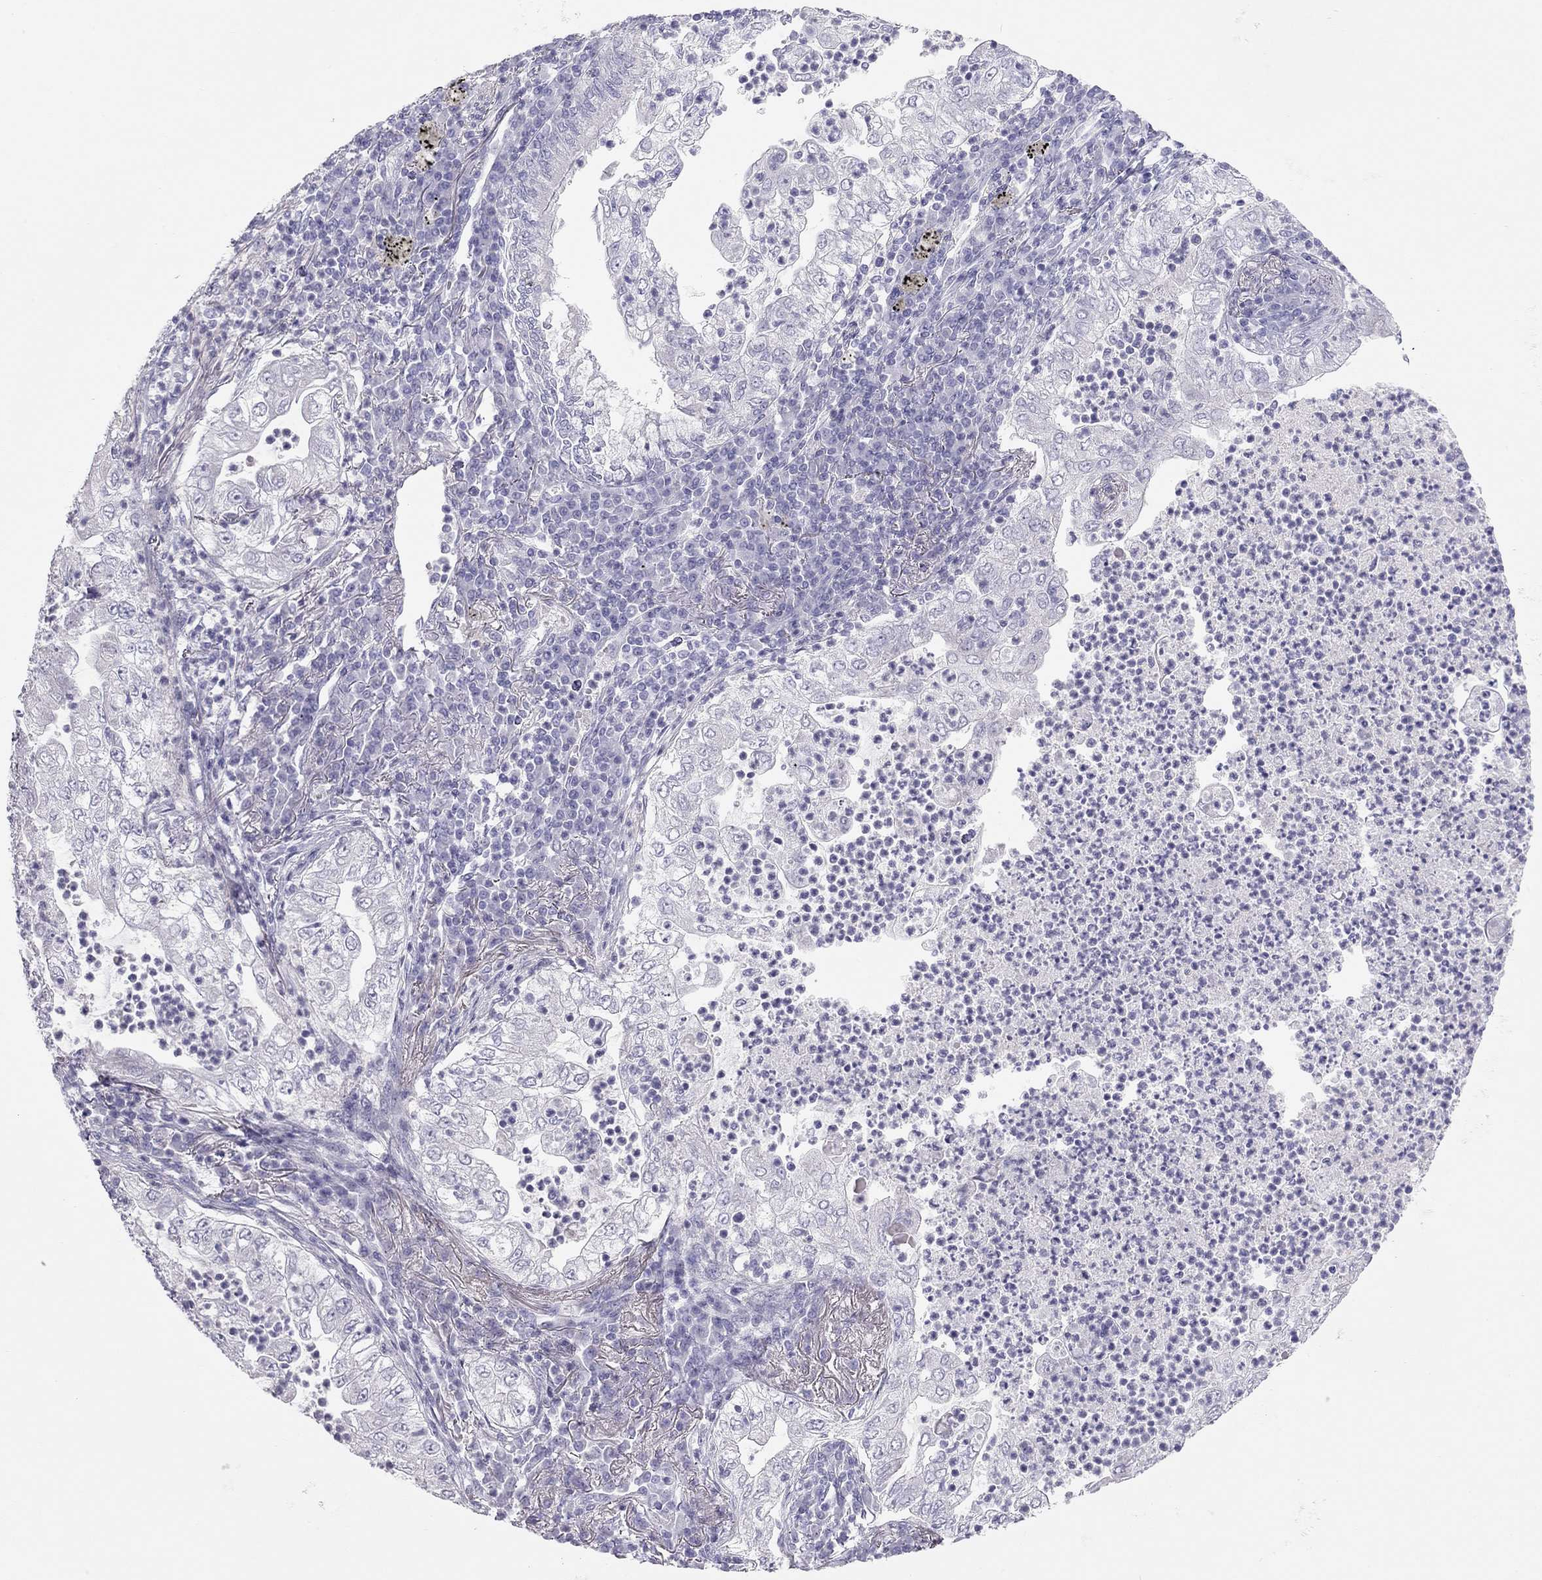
{"staining": {"intensity": "negative", "quantity": "none", "location": "none"}, "tissue": "lung cancer", "cell_type": "Tumor cells", "image_type": "cancer", "snomed": [{"axis": "morphology", "description": "Adenocarcinoma, NOS"}, {"axis": "topography", "description": "Lung"}], "caption": "Lung cancer stained for a protein using IHC exhibits no staining tumor cells.", "gene": "SPATA12", "patient": {"sex": "female", "age": 73}}